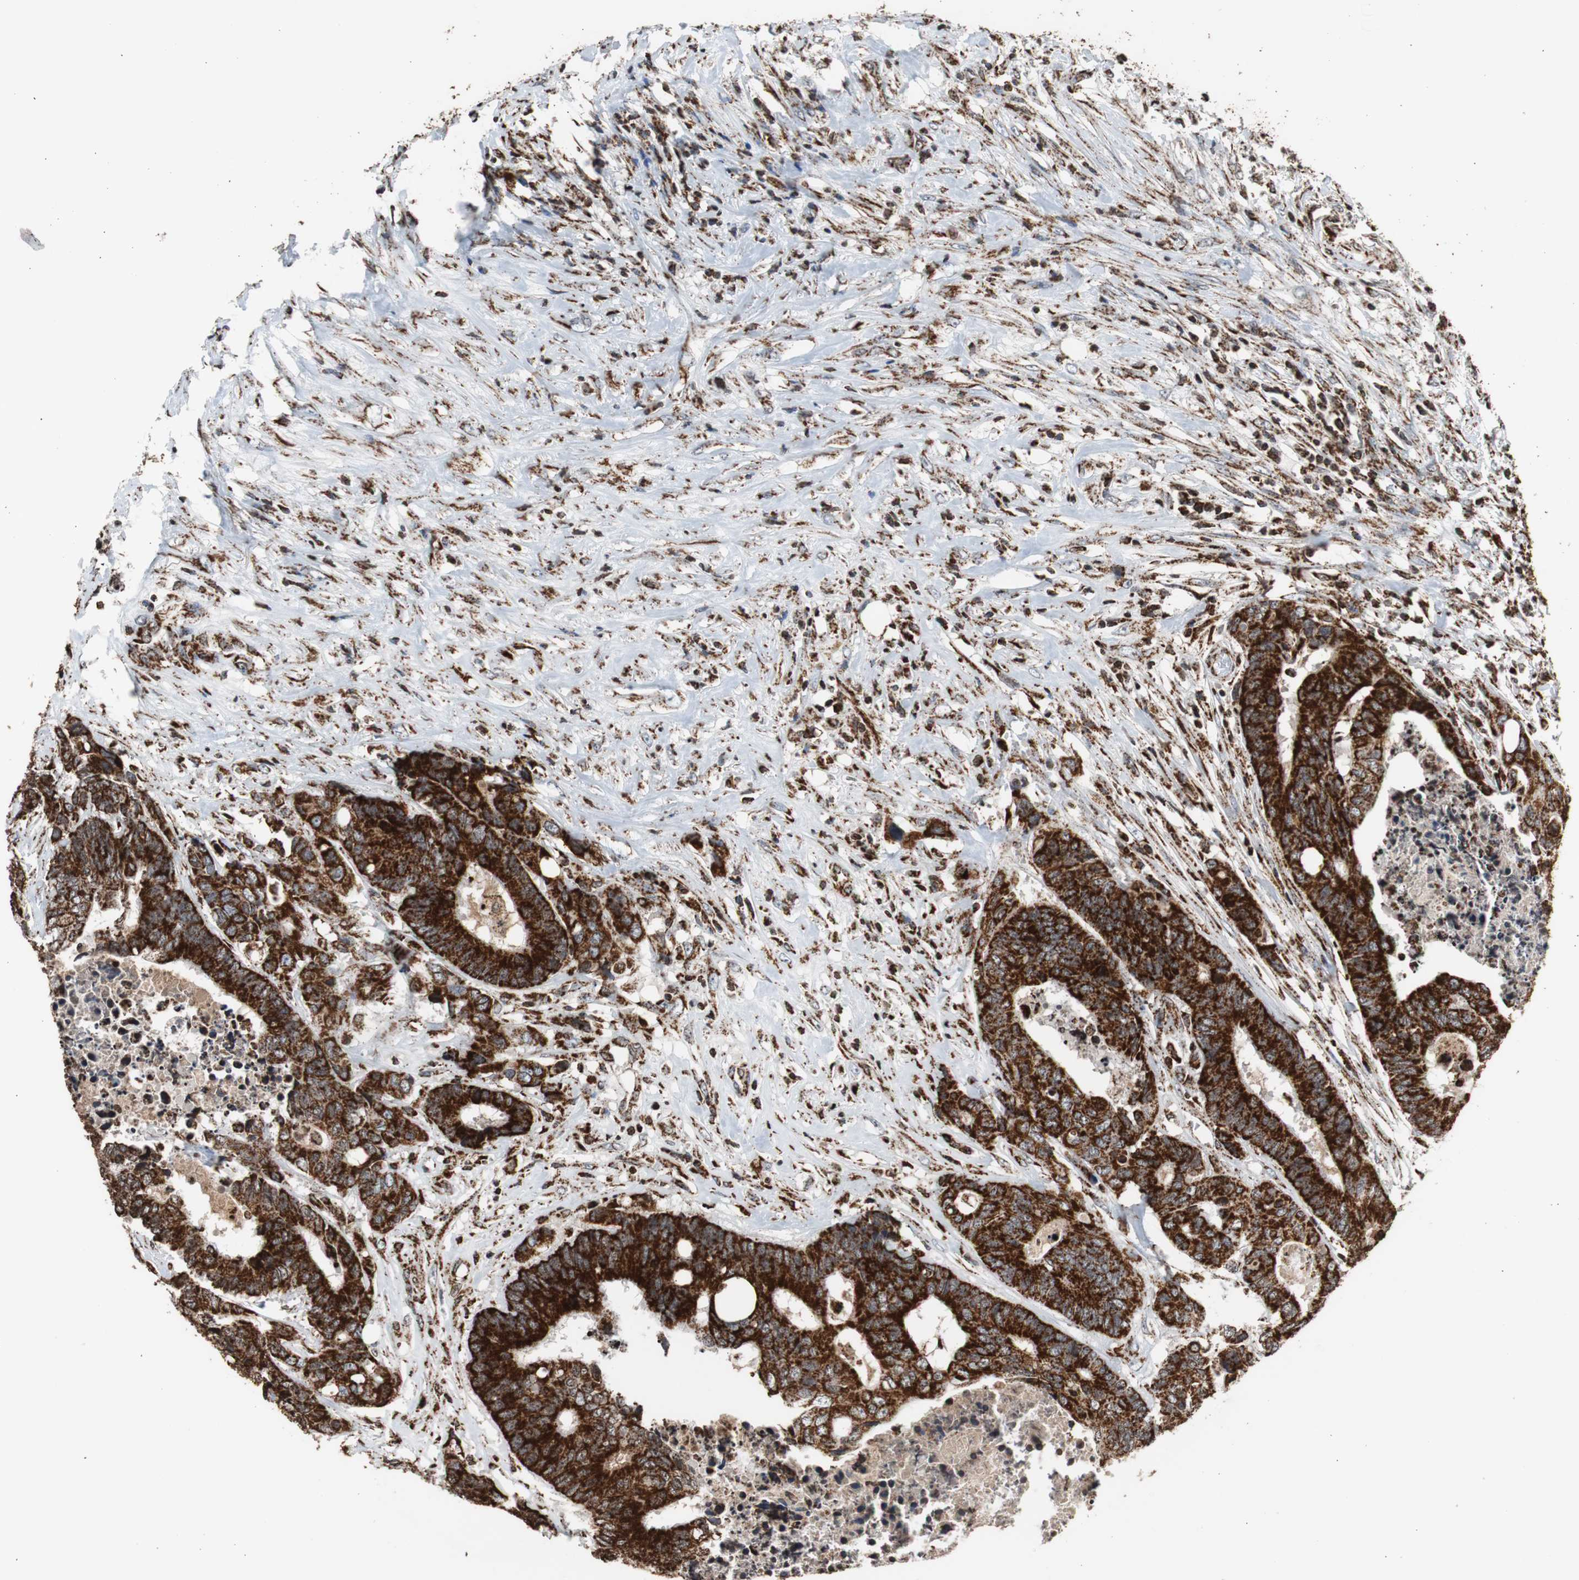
{"staining": {"intensity": "strong", "quantity": ">75%", "location": "cytoplasmic/membranous"}, "tissue": "colorectal cancer", "cell_type": "Tumor cells", "image_type": "cancer", "snomed": [{"axis": "morphology", "description": "Adenocarcinoma, NOS"}, {"axis": "topography", "description": "Rectum"}], "caption": "About >75% of tumor cells in human colorectal cancer display strong cytoplasmic/membranous protein positivity as visualized by brown immunohistochemical staining.", "gene": "HSPA9", "patient": {"sex": "male", "age": 55}}